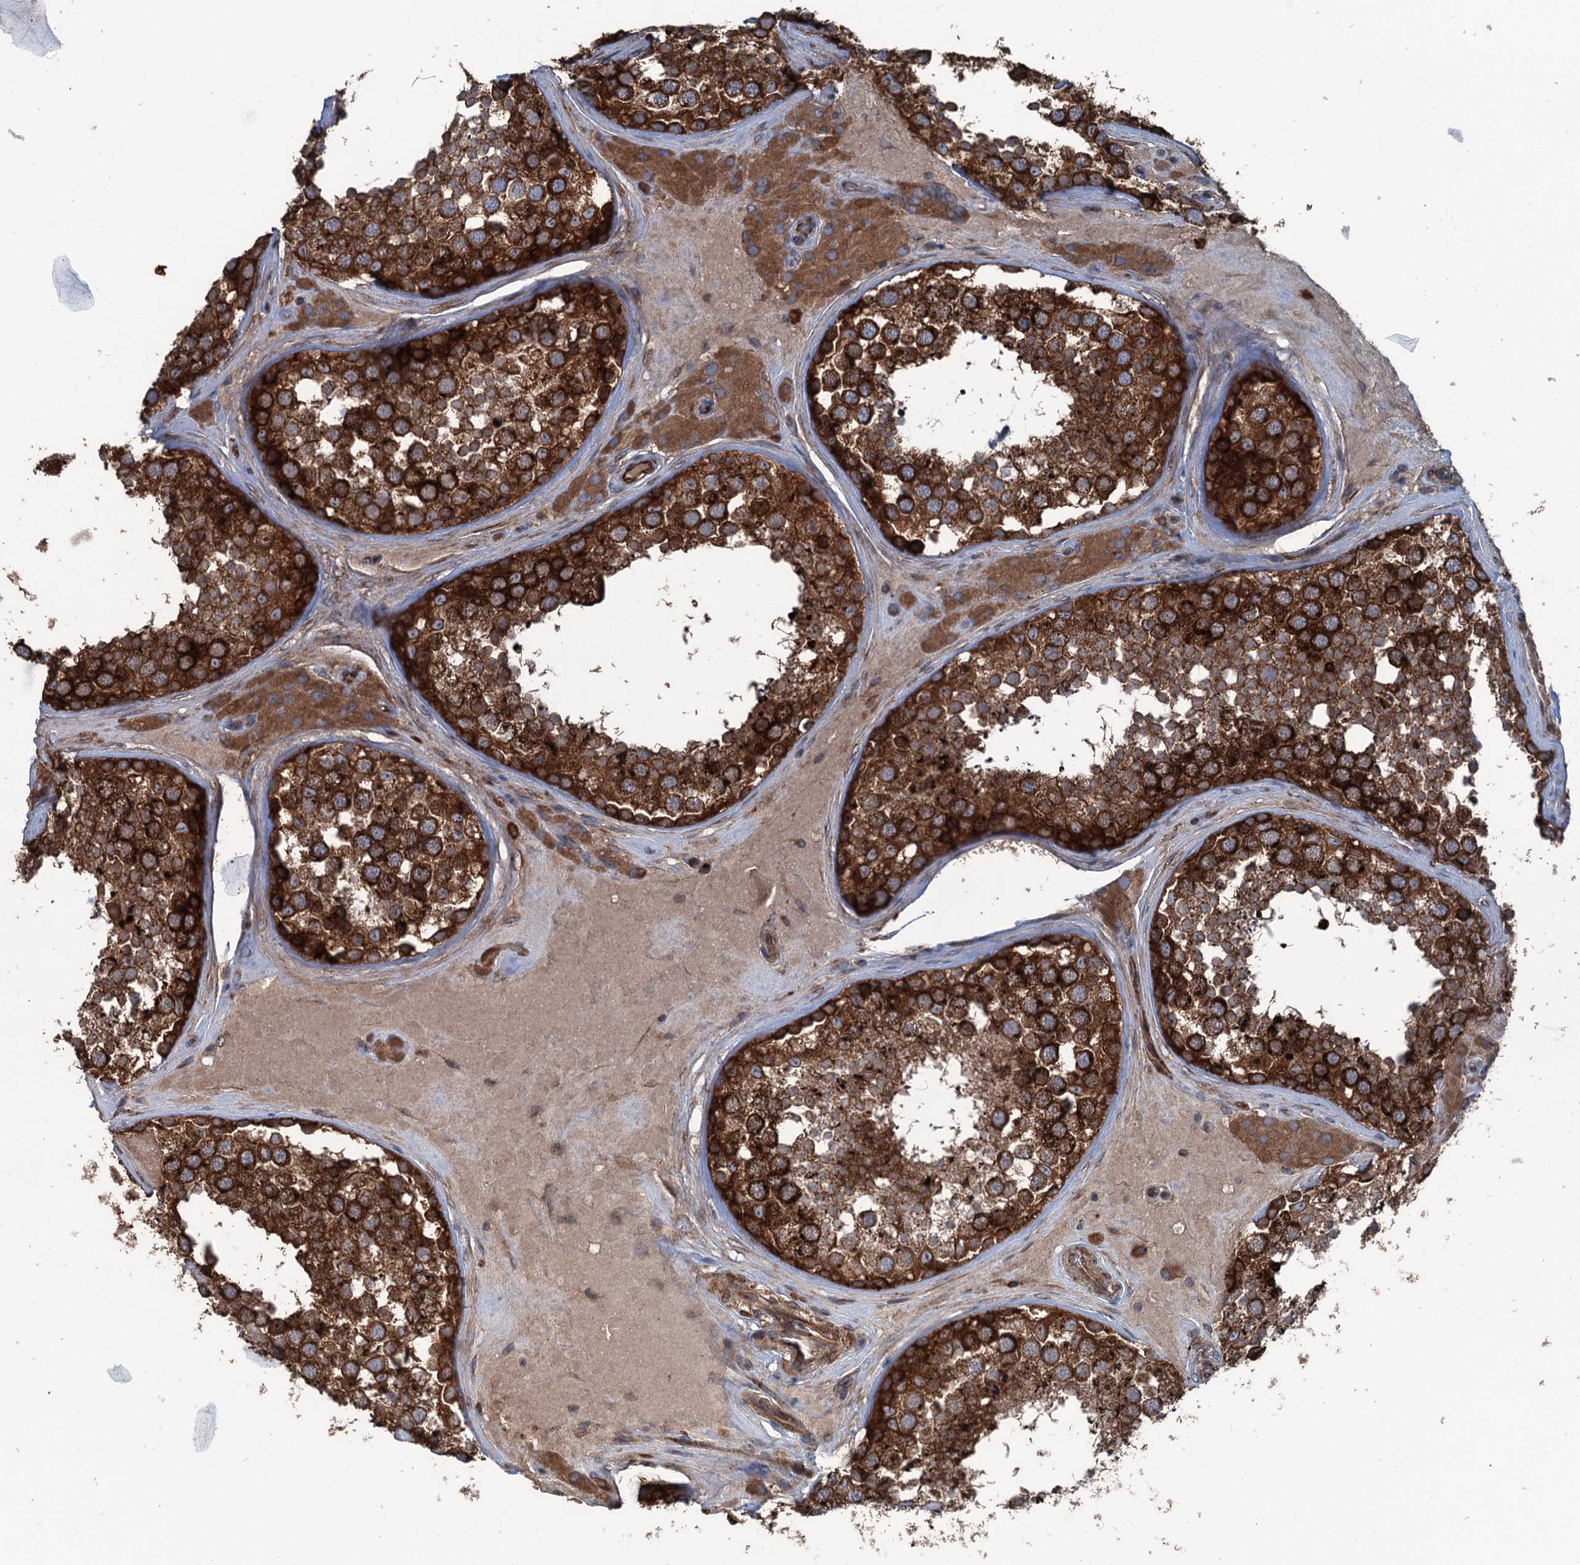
{"staining": {"intensity": "strong", "quantity": ">75%", "location": "cytoplasmic/membranous"}, "tissue": "testis", "cell_type": "Cells in seminiferous ducts", "image_type": "normal", "snomed": [{"axis": "morphology", "description": "Normal tissue, NOS"}, {"axis": "topography", "description": "Testis"}], "caption": "The histopathology image exhibits immunohistochemical staining of unremarkable testis. There is strong cytoplasmic/membranous staining is seen in approximately >75% of cells in seminiferous ducts.", "gene": "CALCOCO1", "patient": {"sex": "male", "age": 46}}